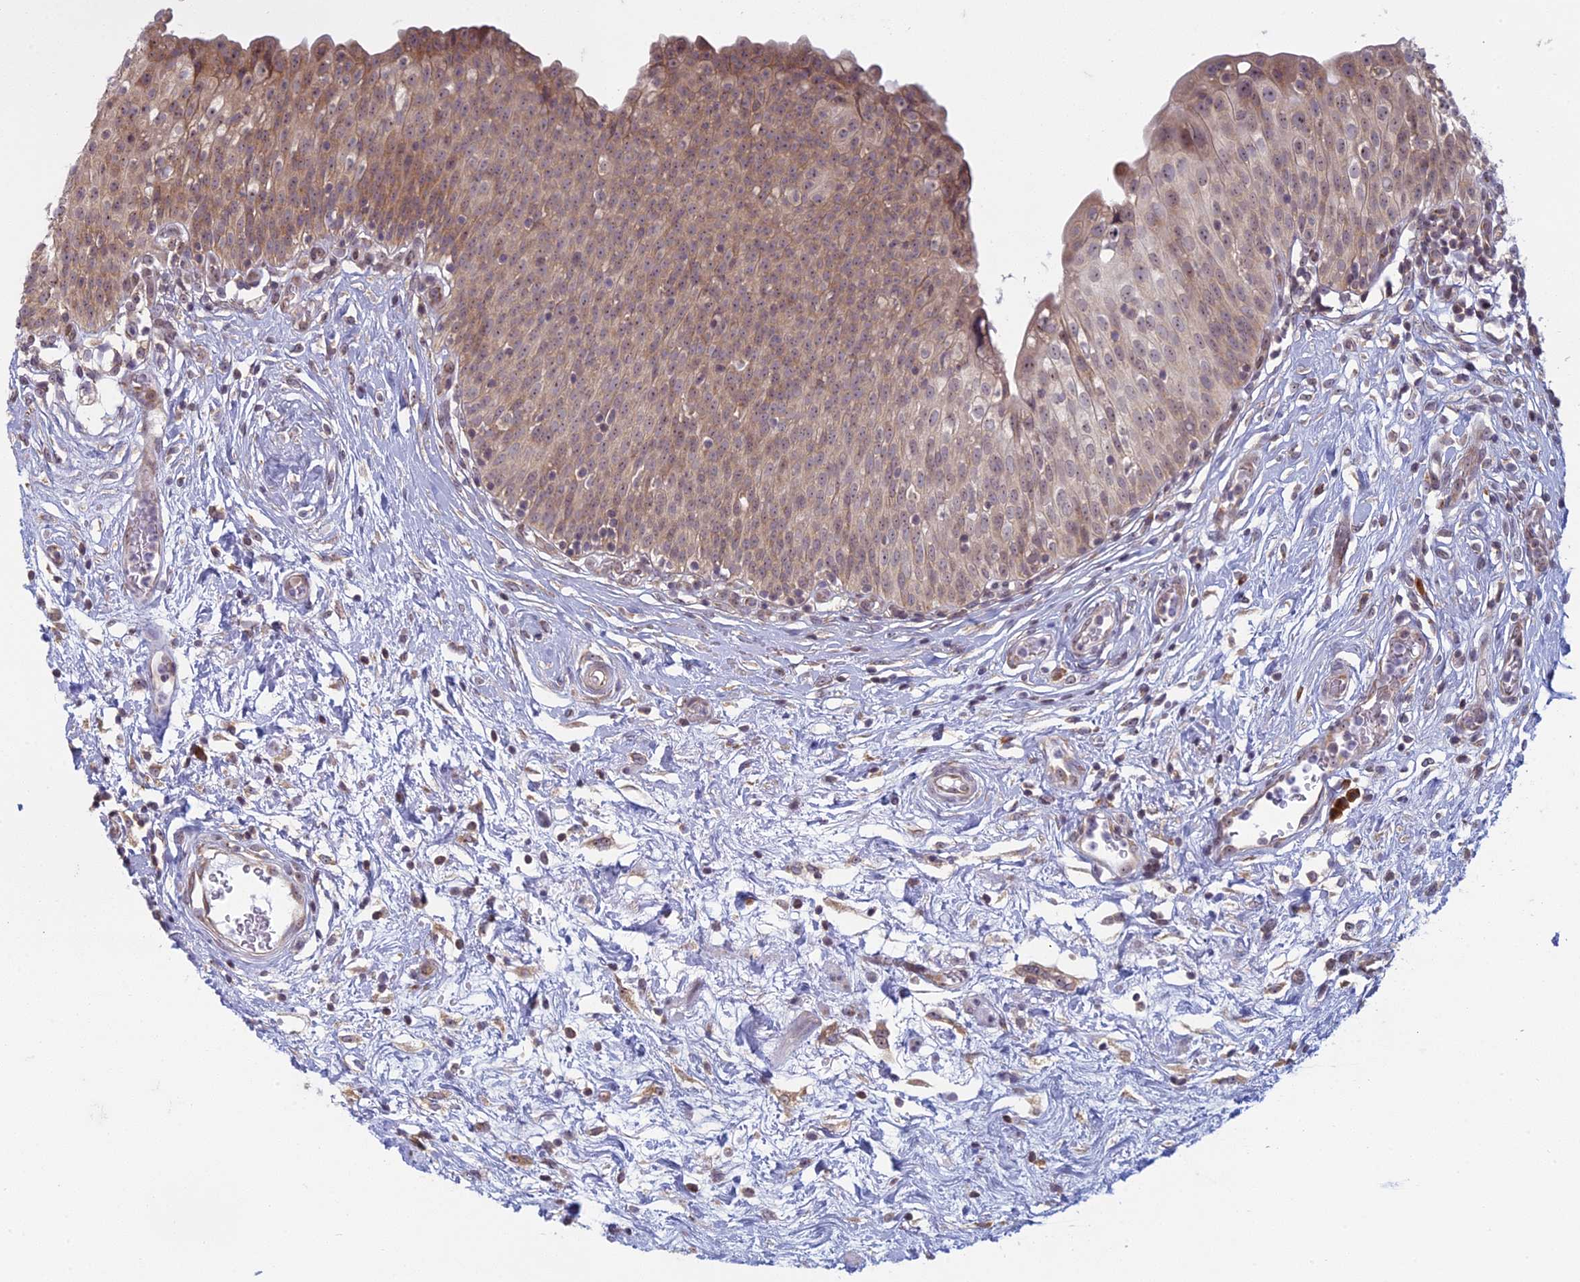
{"staining": {"intensity": "moderate", "quantity": ">75%", "location": "cytoplasmic/membranous,nuclear"}, "tissue": "urinary bladder", "cell_type": "Urothelial cells", "image_type": "normal", "snomed": [{"axis": "morphology", "description": "Normal tissue, NOS"}, {"axis": "topography", "description": "Urinary bladder"}], "caption": "Protein staining by immunohistochemistry demonstrates moderate cytoplasmic/membranous,nuclear positivity in approximately >75% of urothelial cells in benign urinary bladder.", "gene": "RPS19BP1", "patient": {"sex": "male", "age": 55}}